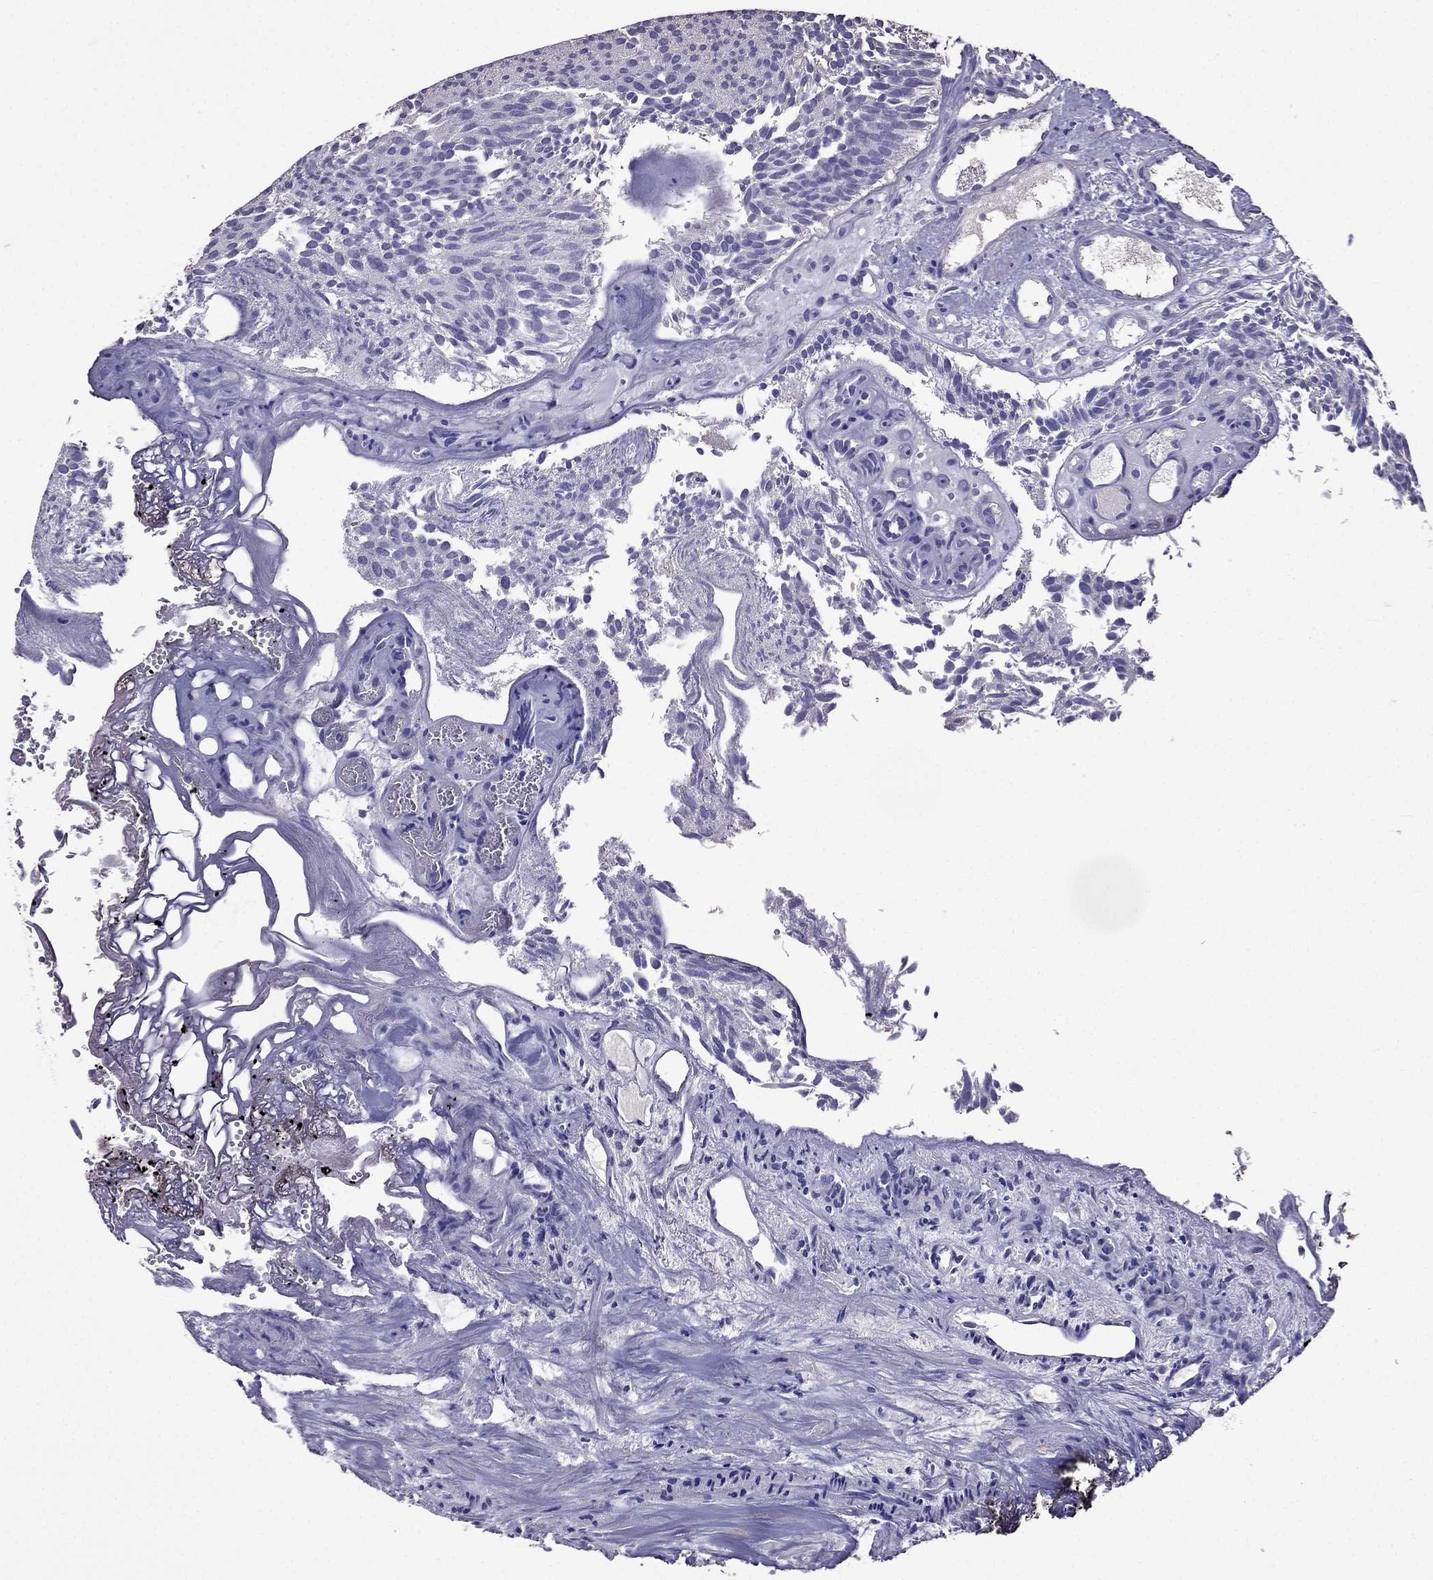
{"staining": {"intensity": "negative", "quantity": "none", "location": "none"}, "tissue": "urothelial cancer", "cell_type": "Tumor cells", "image_type": "cancer", "snomed": [{"axis": "morphology", "description": "Urothelial carcinoma, Low grade"}, {"axis": "topography", "description": "Urinary bladder"}], "caption": "High magnification brightfield microscopy of urothelial carcinoma (low-grade) stained with DAB (brown) and counterstained with hematoxylin (blue): tumor cells show no significant staining.", "gene": "NKX3-1", "patient": {"sex": "female", "age": 87}}